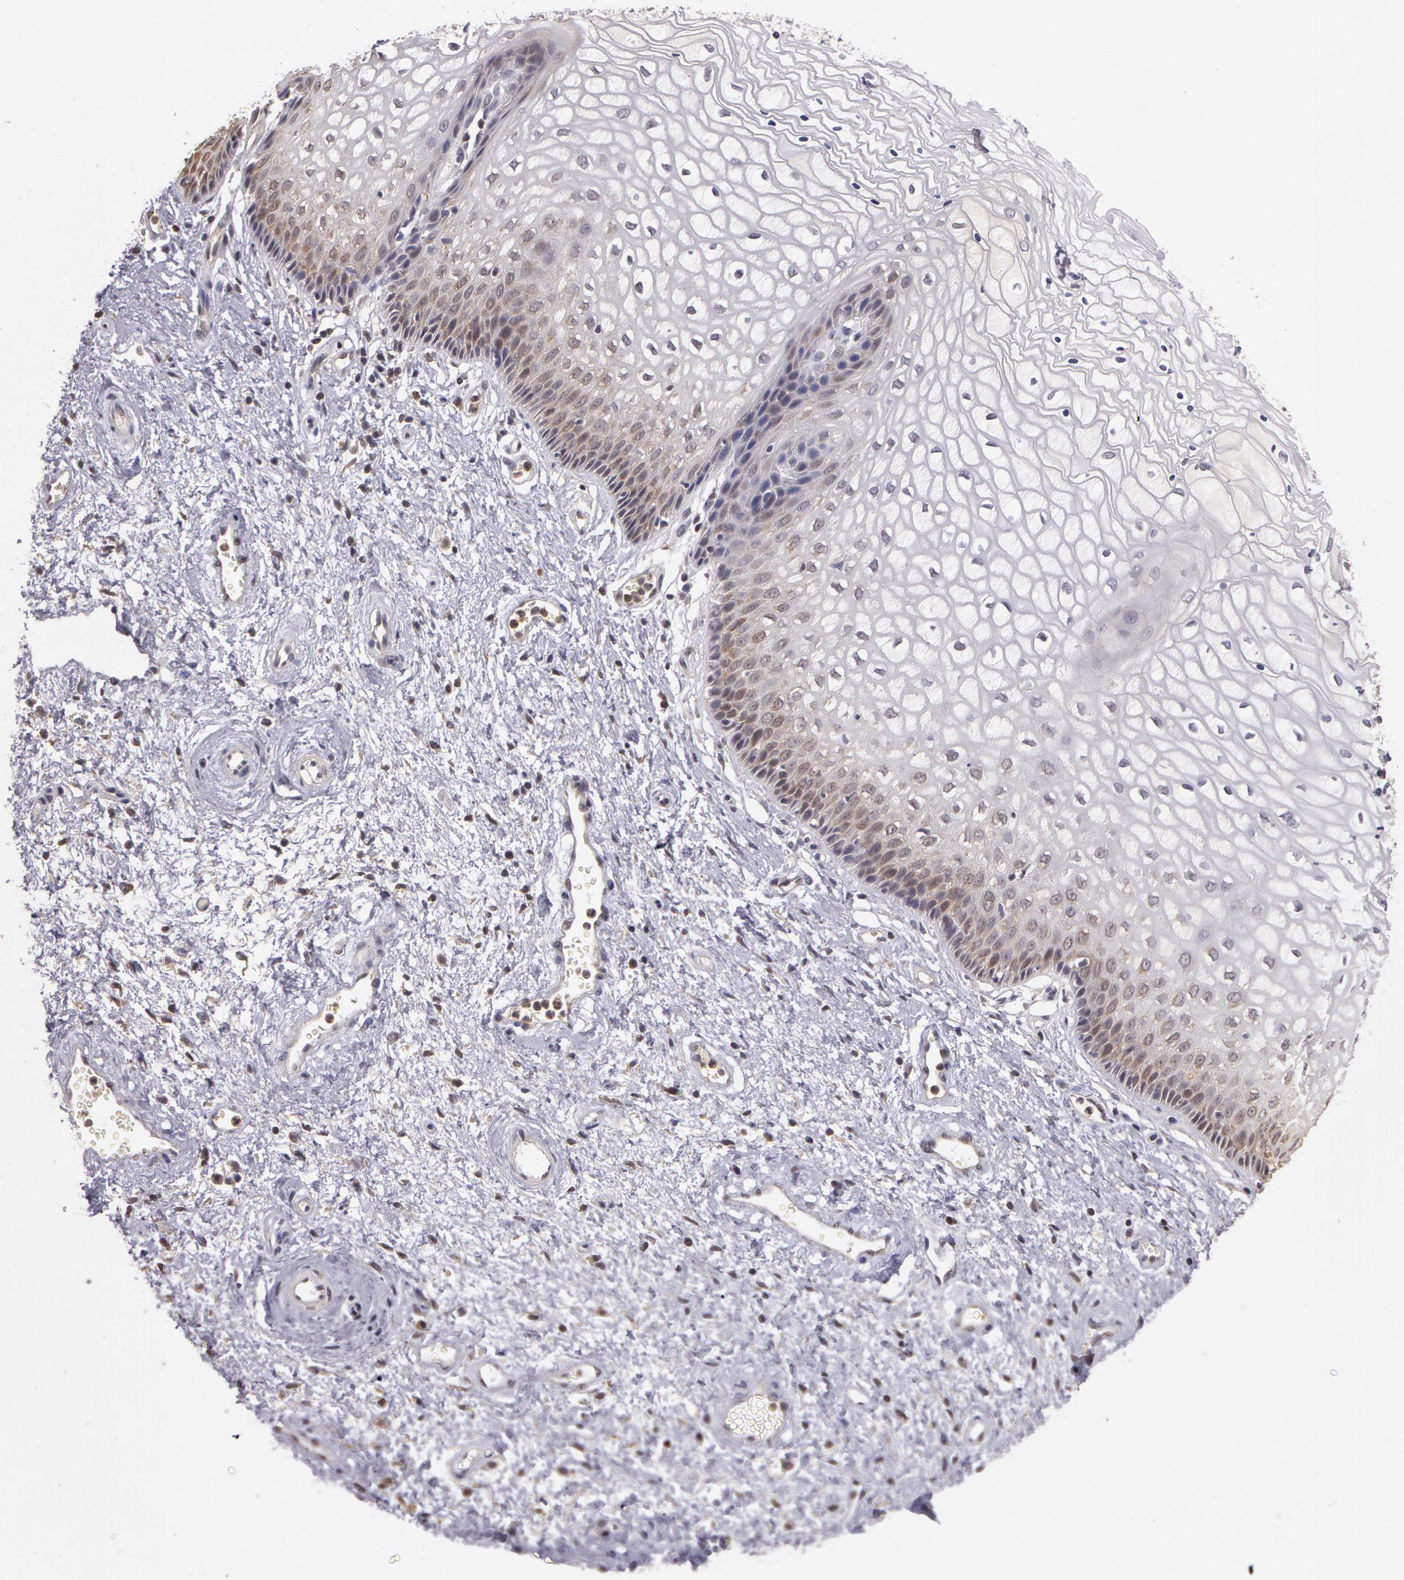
{"staining": {"intensity": "negative", "quantity": "none", "location": "none"}, "tissue": "vagina", "cell_type": "Squamous epithelial cells", "image_type": "normal", "snomed": [{"axis": "morphology", "description": "Normal tissue, NOS"}, {"axis": "topography", "description": "Vagina"}], "caption": "IHC image of unremarkable vagina: vagina stained with DAB shows no significant protein staining in squamous epithelial cells. (Stains: DAB IHC with hematoxylin counter stain, Microscopy: brightfield microscopy at high magnification).", "gene": "AHSA1", "patient": {"sex": "female", "age": 34}}